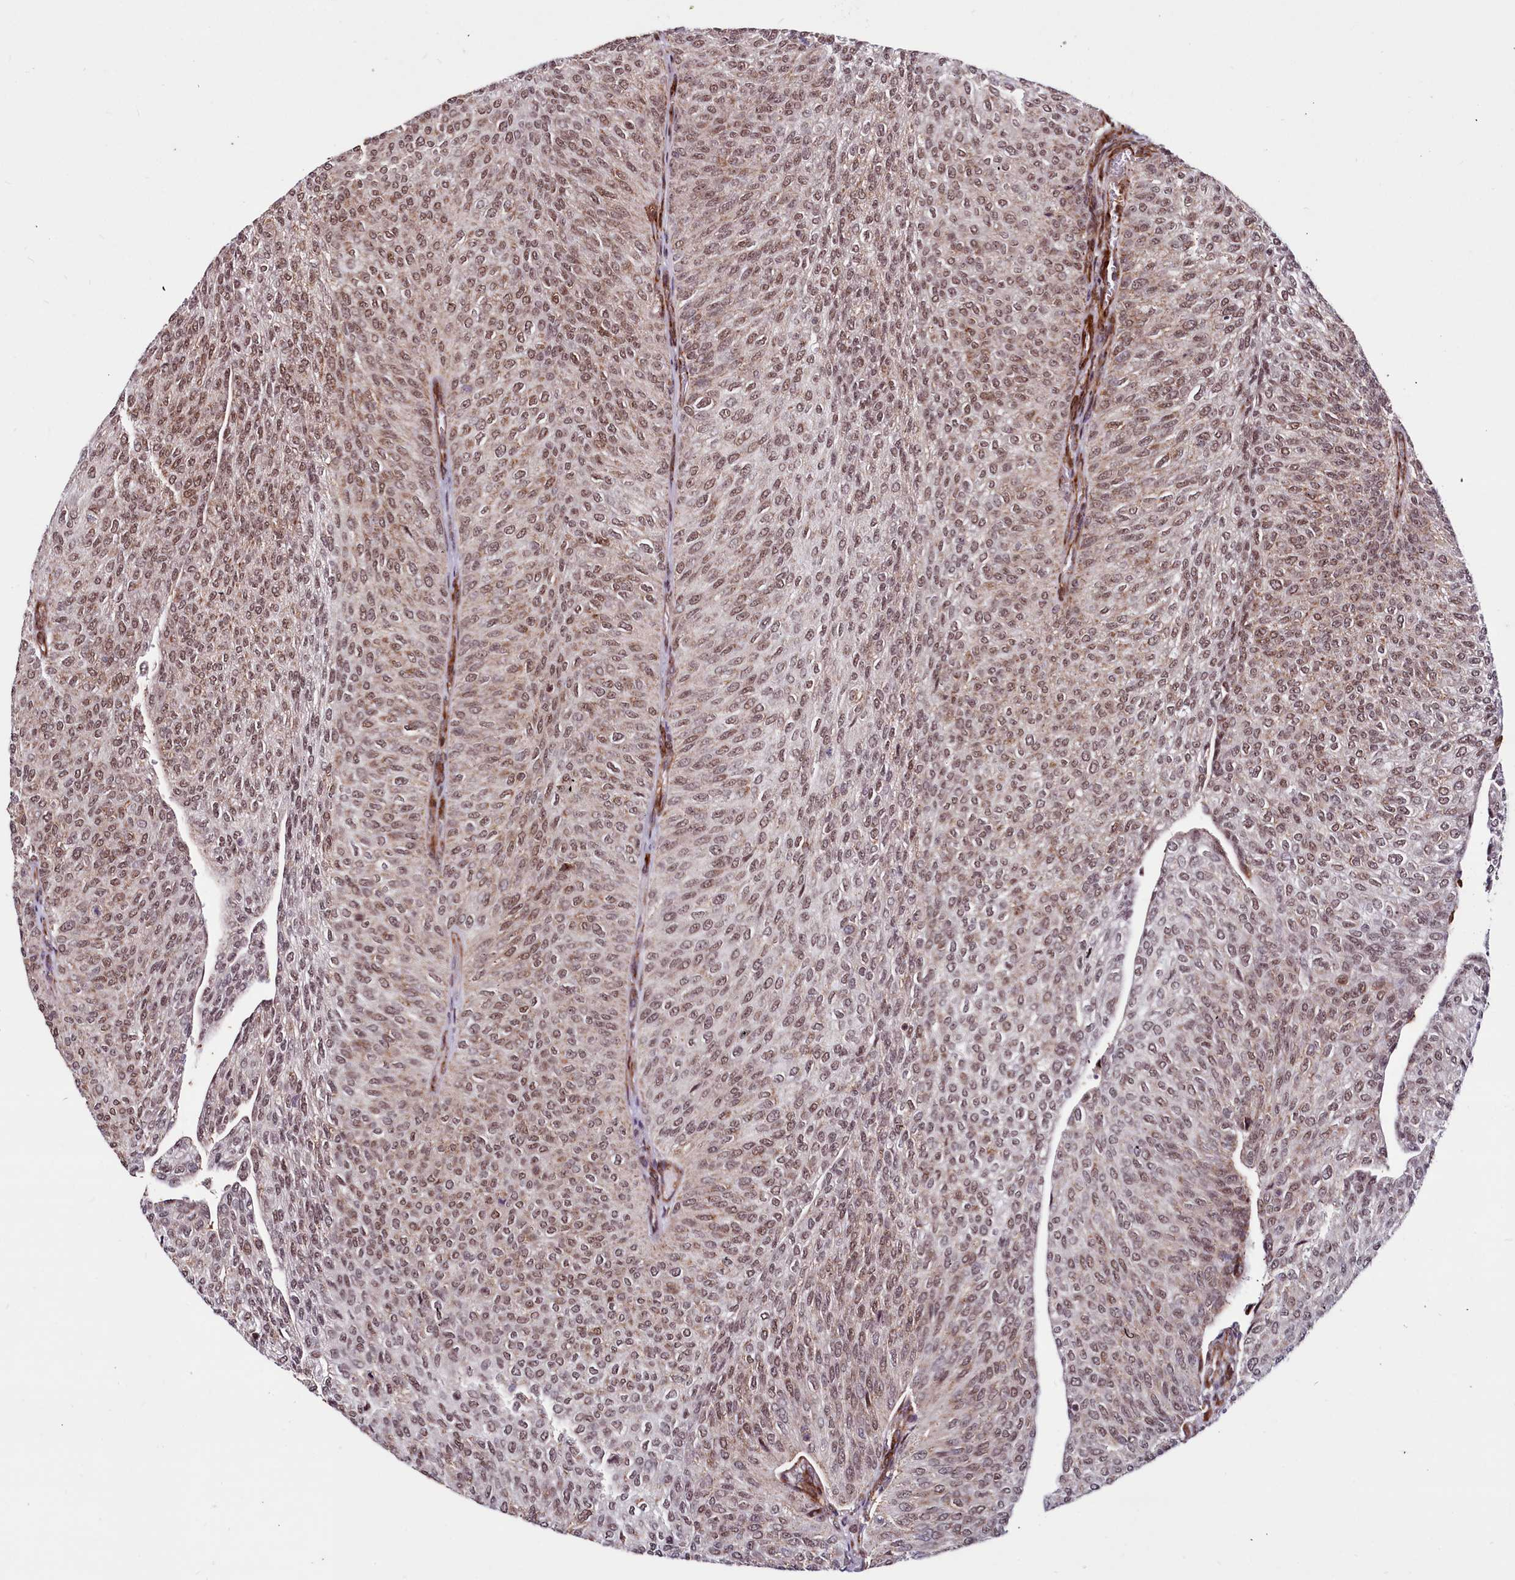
{"staining": {"intensity": "moderate", "quantity": ">75%", "location": "nuclear"}, "tissue": "urothelial cancer", "cell_type": "Tumor cells", "image_type": "cancer", "snomed": [{"axis": "morphology", "description": "Urothelial carcinoma, High grade"}, {"axis": "topography", "description": "Urinary bladder"}], "caption": "A medium amount of moderate nuclear positivity is present in about >75% of tumor cells in urothelial carcinoma (high-grade) tissue. Using DAB (3,3'-diaminobenzidine) (brown) and hematoxylin (blue) stains, captured at high magnification using brightfield microscopy.", "gene": "CLK3", "patient": {"sex": "female", "age": 79}}